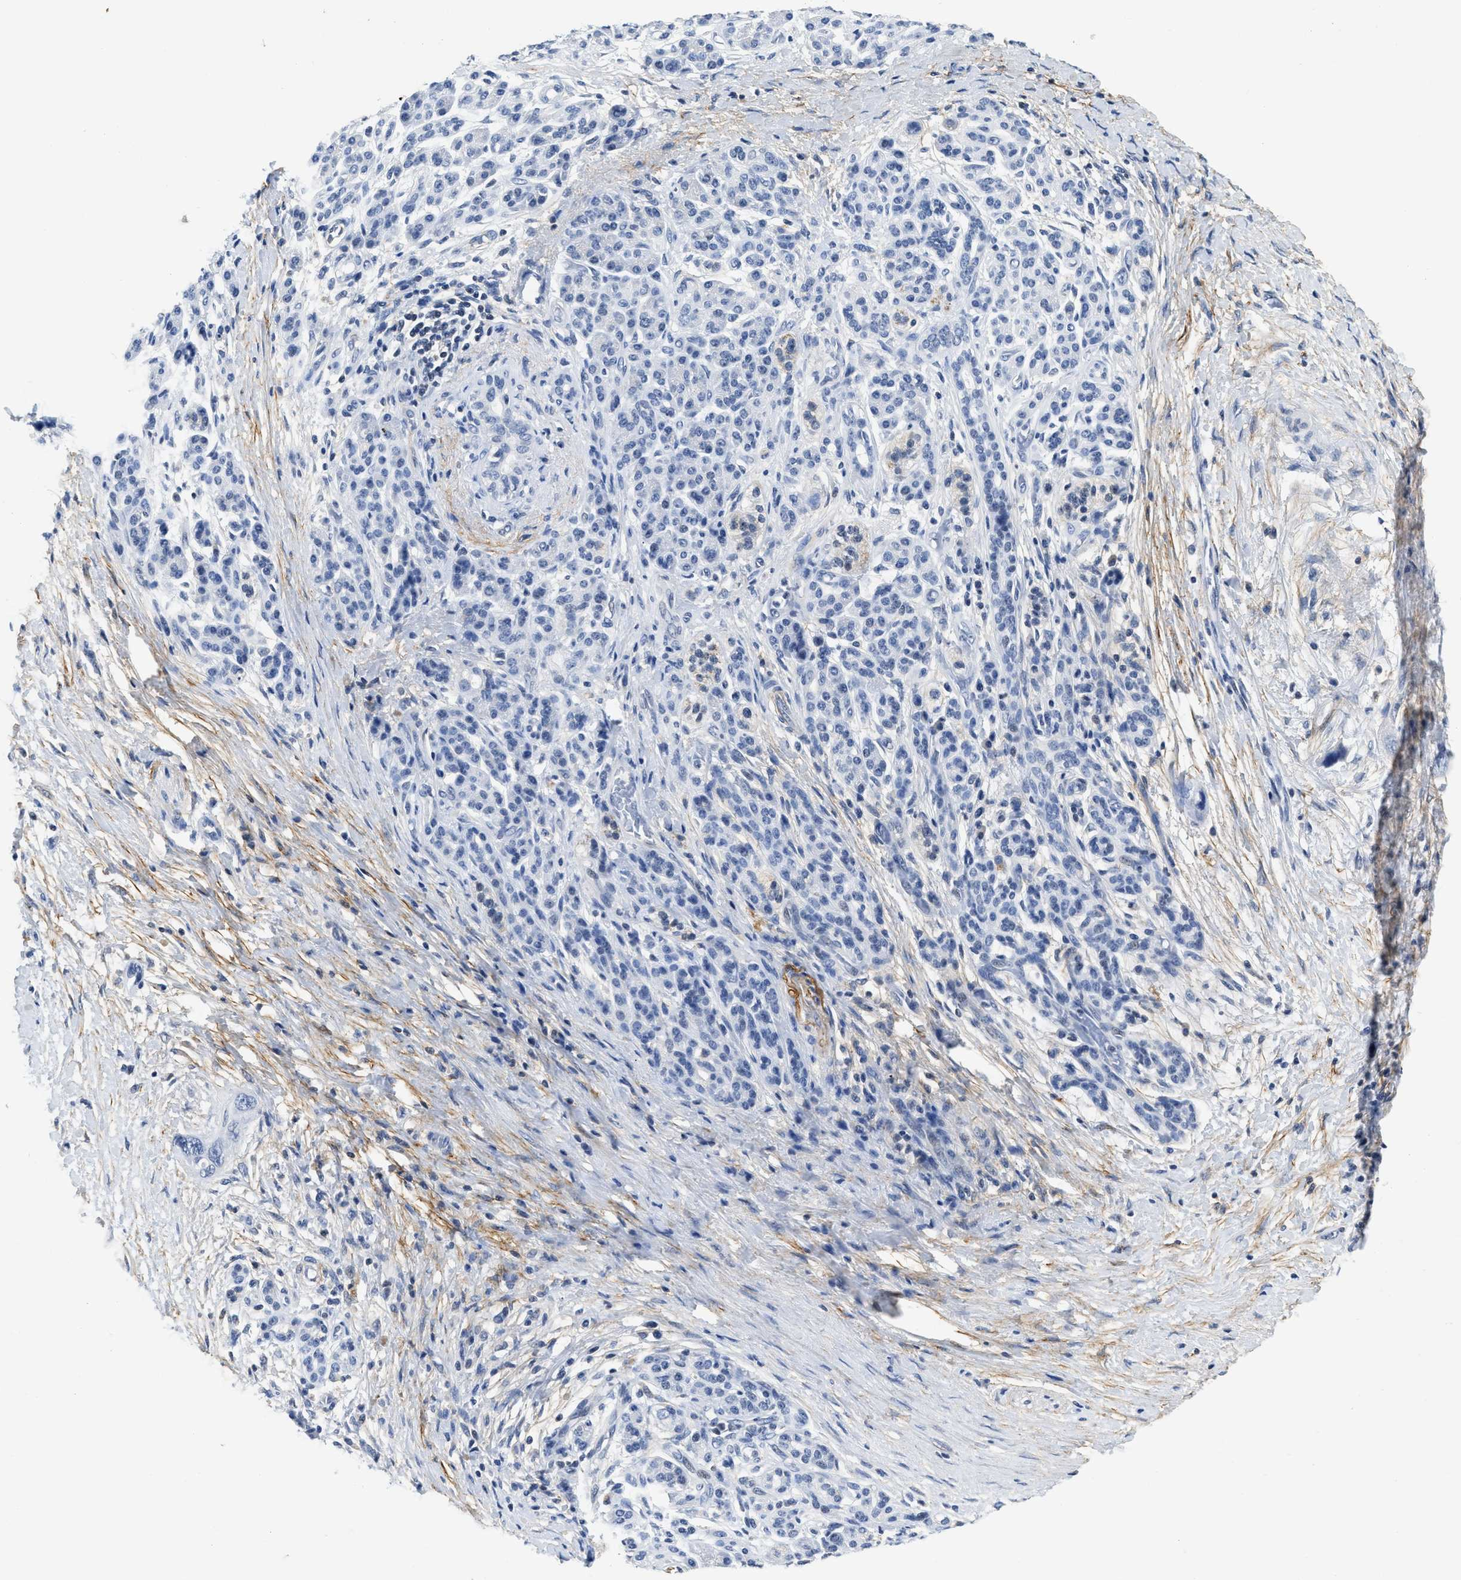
{"staining": {"intensity": "negative", "quantity": "none", "location": "none"}, "tissue": "pancreatic cancer", "cell_type": "Tumor cells", "image_type": "cancer", "snomed": [{"axis": "morphology", "description": "Adenocarcinoma, NOS"}, {"axis": "topography", "description": "Pancreas"}], "caption": "Pancreatic cancer was stained to show a protein in brown. There is no significant staining in tumor cells. (DAB immunohistochemistry visualized using brightfield microscopy, high magnification).", "gene": "FBLN2", "patient": {"sex": "female", "age": 70}}